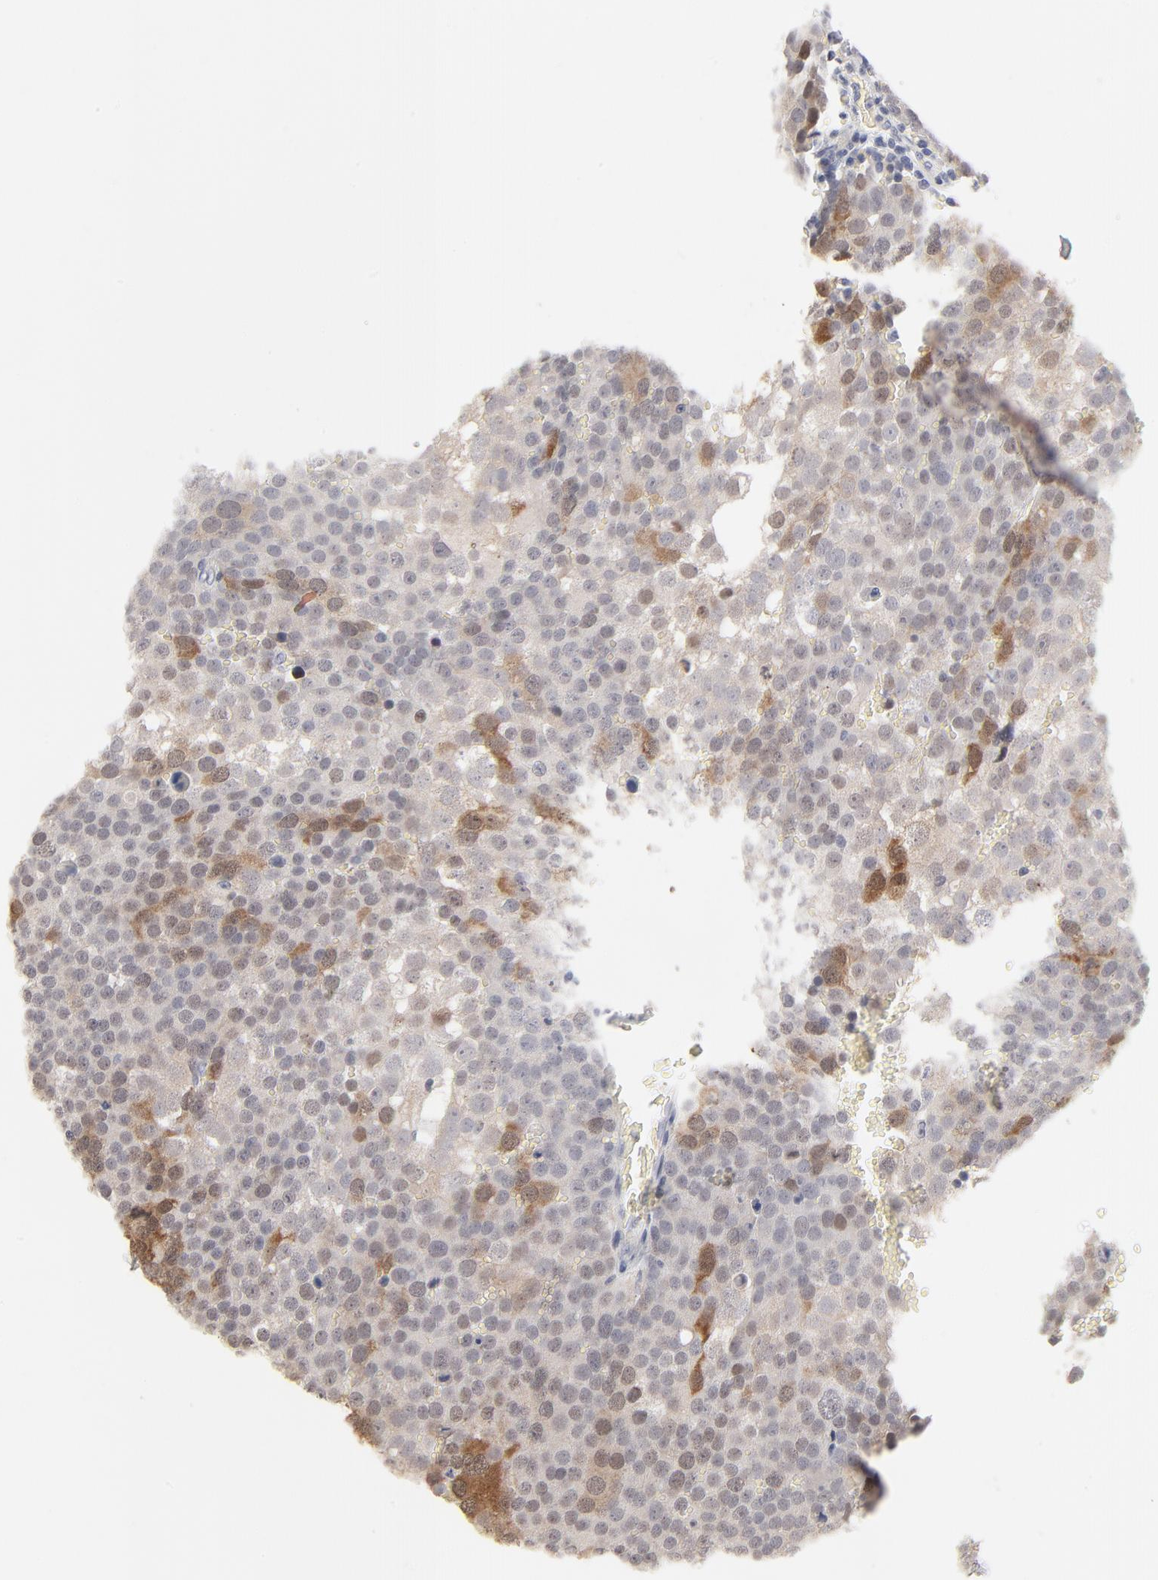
{"staining": {"intensity": "moderate", "quantity": "<25%", "location": "cytoplasmic/membranous"}, "tissue": "testis cancer", "cell_type": "Tumor cells", "image_type": "cancer", "snomed": [{"axis": "morphology", "description": "Seminoma, NOS"}, {"axis": "topography", "description": "Testis"}], "caption": "Protein analysis of seminoma (testis) tissue demonstrates moderate cytoplasmic/membranous expression in approximately <25% of tumor cells.", "gene": "AURKA", "patient": {"sex": "male", "age": 71}}